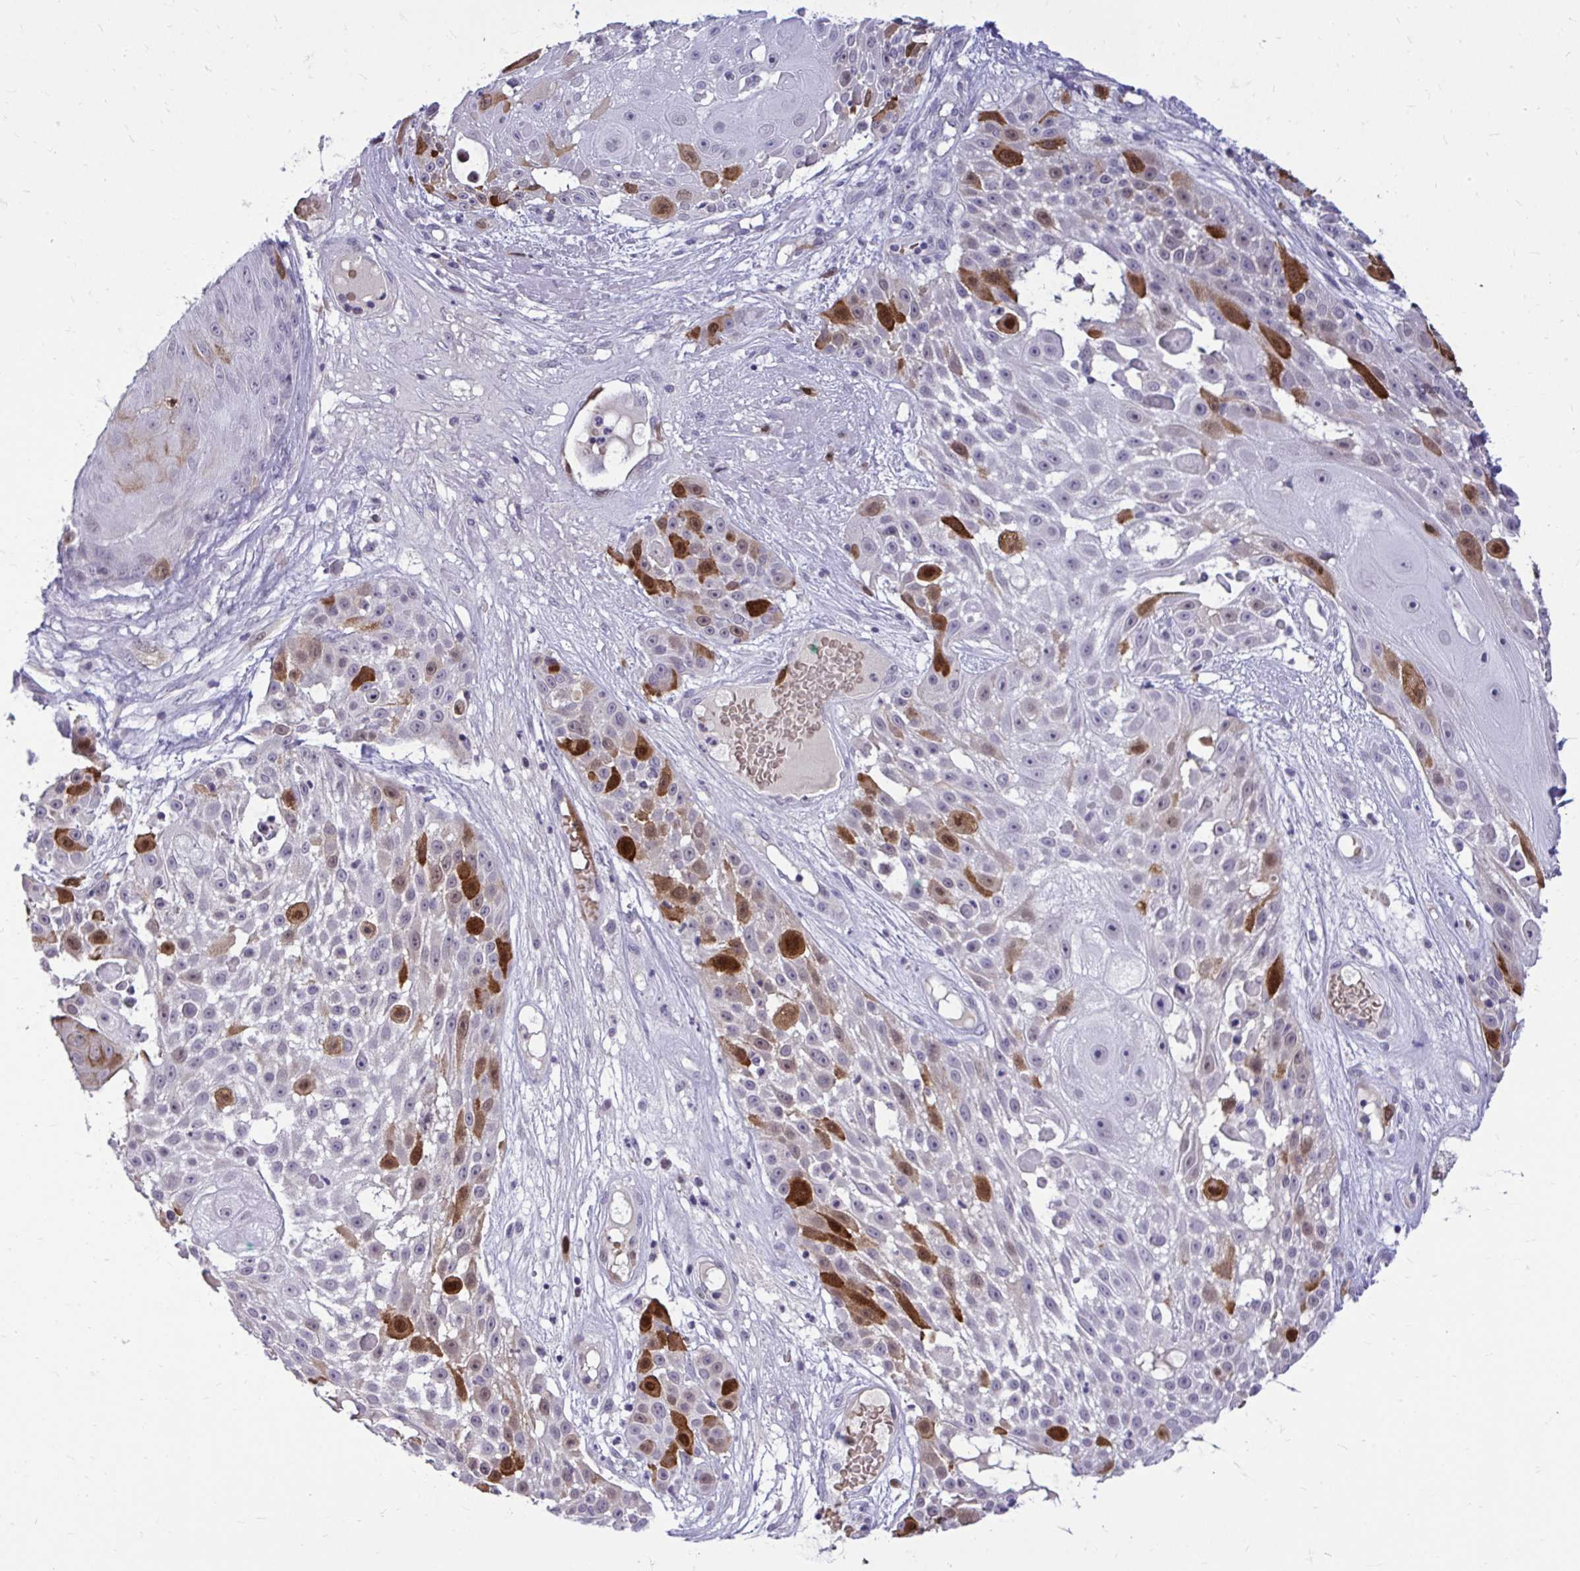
{"staining": {"intensity": "strong", "quantity": "<25%", "location": "cytoplasmic/membranous,nuclear"}, "tissue": "skin cancer", "cell_type": "Tumor cells", "image_type": "cancer", "snomed": [{"axis": "morphology", "description": "Squamous cell carcinoma, NOS"}, {"axis": "topography", "description": "Skin"}], "caption": "An image of skin cancer (squamous cell carcinoma) stained for a protein shows strong cytoplasmic/membranous and nuclear brown staining in tumor cells.", "gene": "CDC20", "patient": {"sex": "female", "age": 86}}